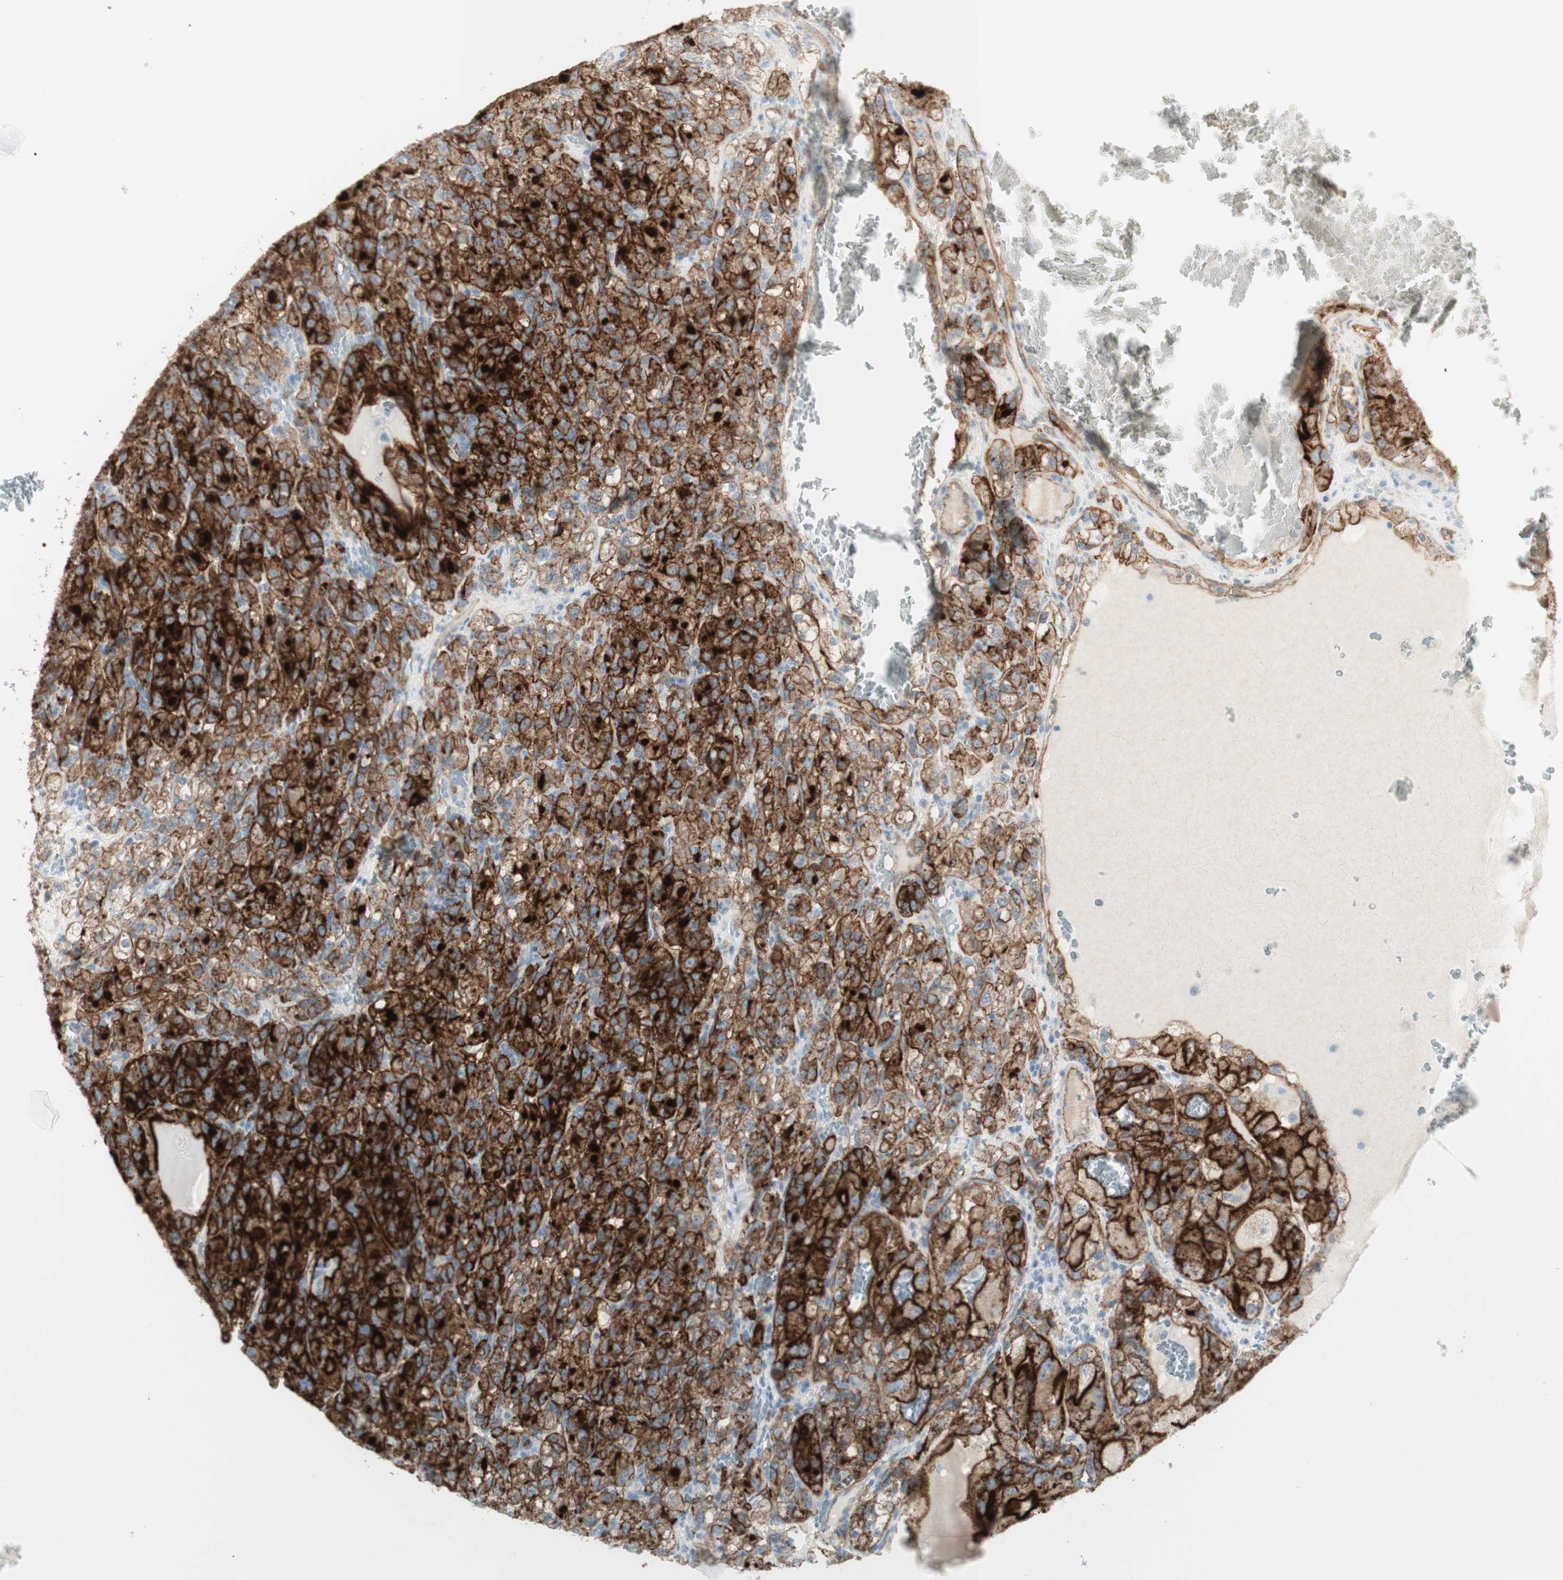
{"staining": {"intensity": "strong", "quantity": ">75%", "location": "cytoplasmic/membranous"}, "tissue": "renal cancer", "cell_type": "Tumor cells", "image_type": "cancer", "snomed": [{"axis": "morphology", "description": "Adenocarcinoma, NOS"}, {"axis": "topography", "description": "Kidney"}], "caption": "DAB immunohistochemical staining of human renal cancer (adenocarcinoma) reveals strong cytoplasmic/membranous protein positivity in approximately >75% of tumor cells.", "gene": "MYO6", "patient": {"sex": "male", "age": 61}}